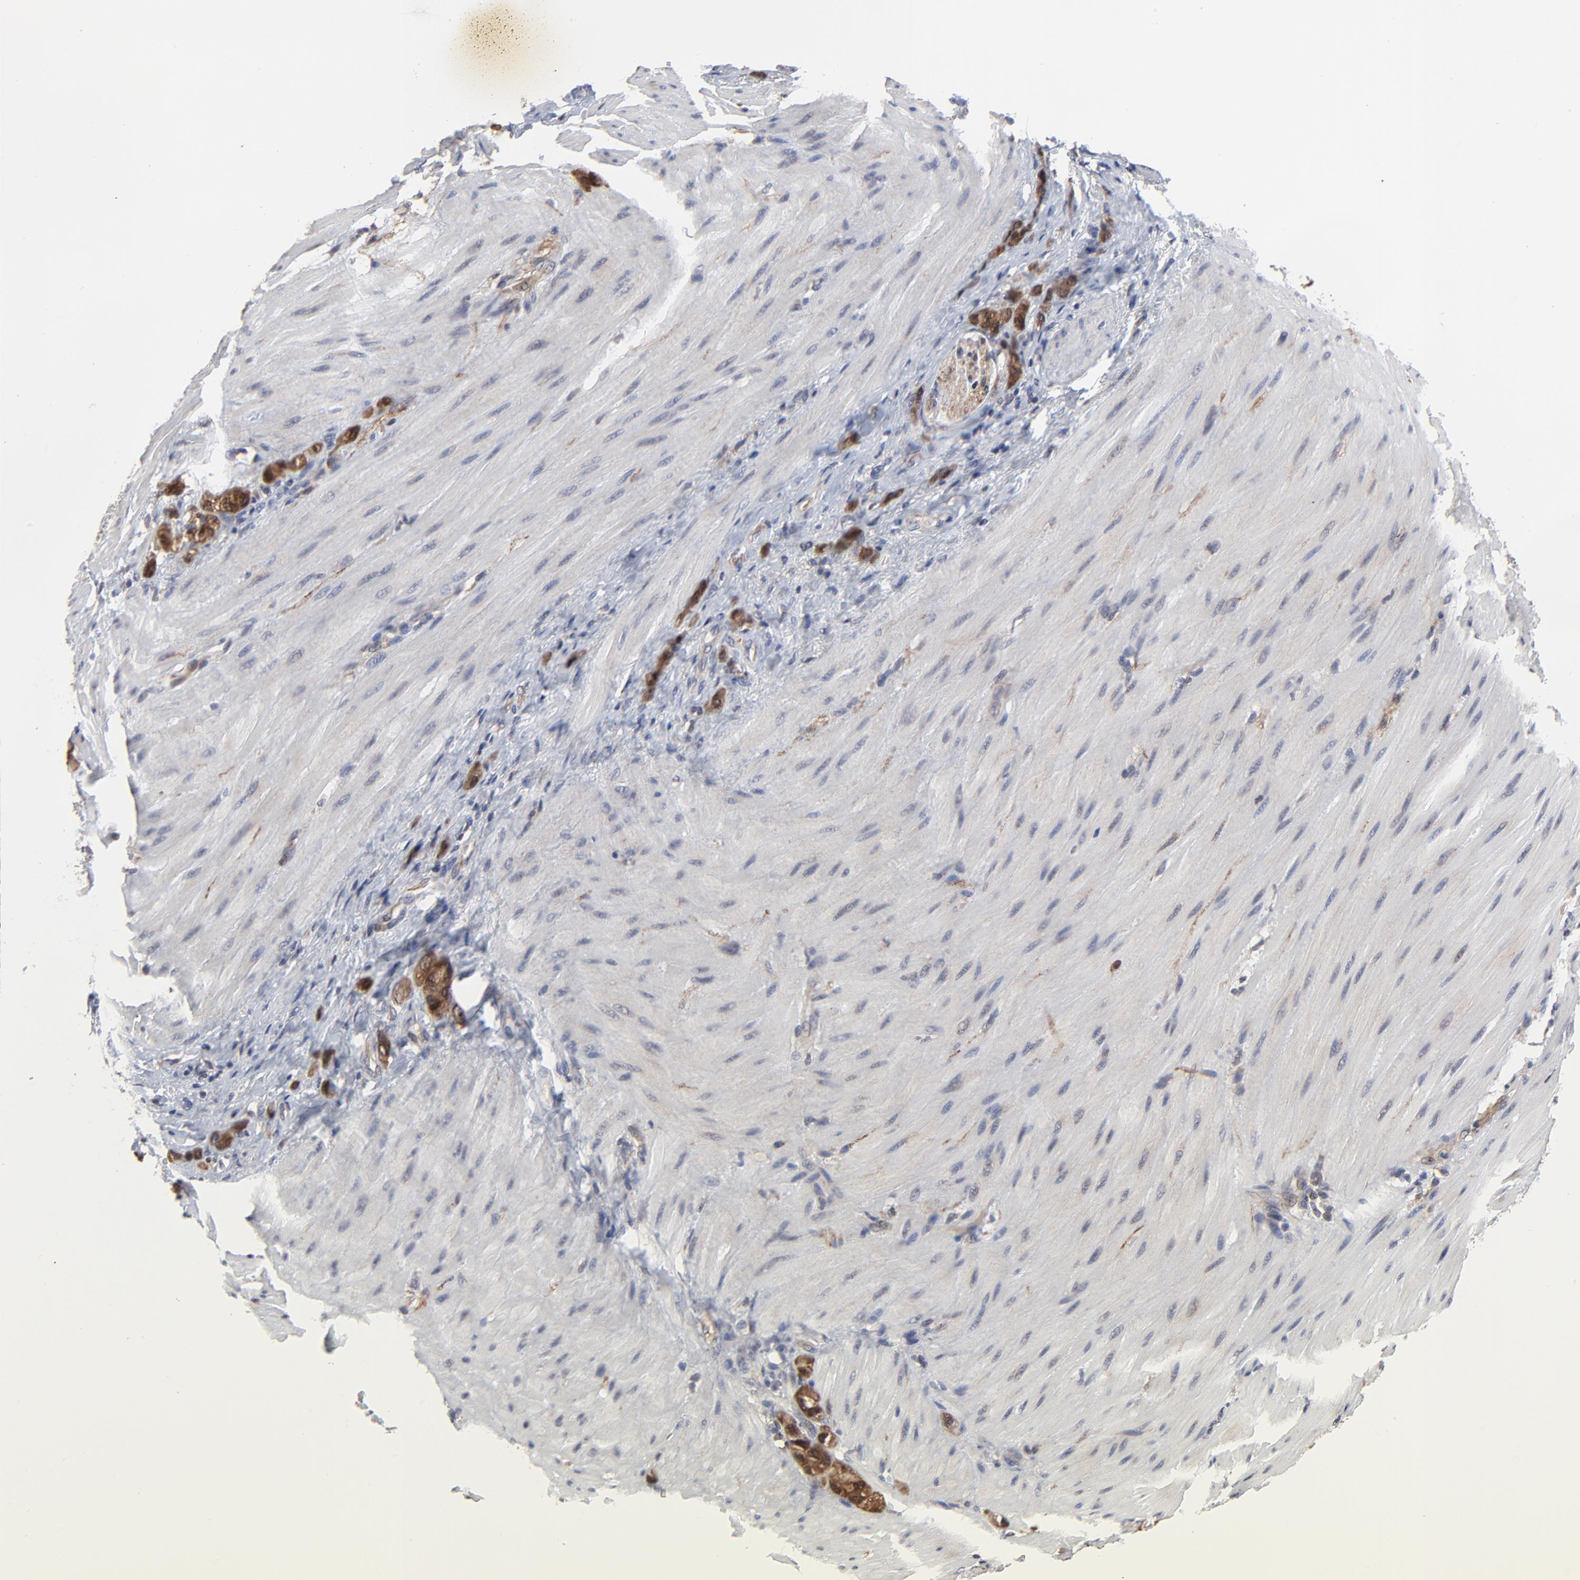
{"staining": {"intensity": "strong", "quantity": ">75%", "location": "cytoplasmic/membranous"}, "tissue": "stomach cancer", "cell_type": "Tumor cells", "image_type": "cancer", "snomed": [{"axis": "morphology", "description": "Normal tissue, NOS"}, {"axis": "morphology", "description": "Adenocarcinoma, NOS"}, {"axis": "topography", "description": "Stomach"}], "caption": "DAB immunohistochemical staining of human adenocarcinoma (stomach) exhibits strong cytoplasmic/membranous protein staining in about >75% of tumor cells.", "gene": "FRMD8", "patient": {"sex": "male", "age": 82}}